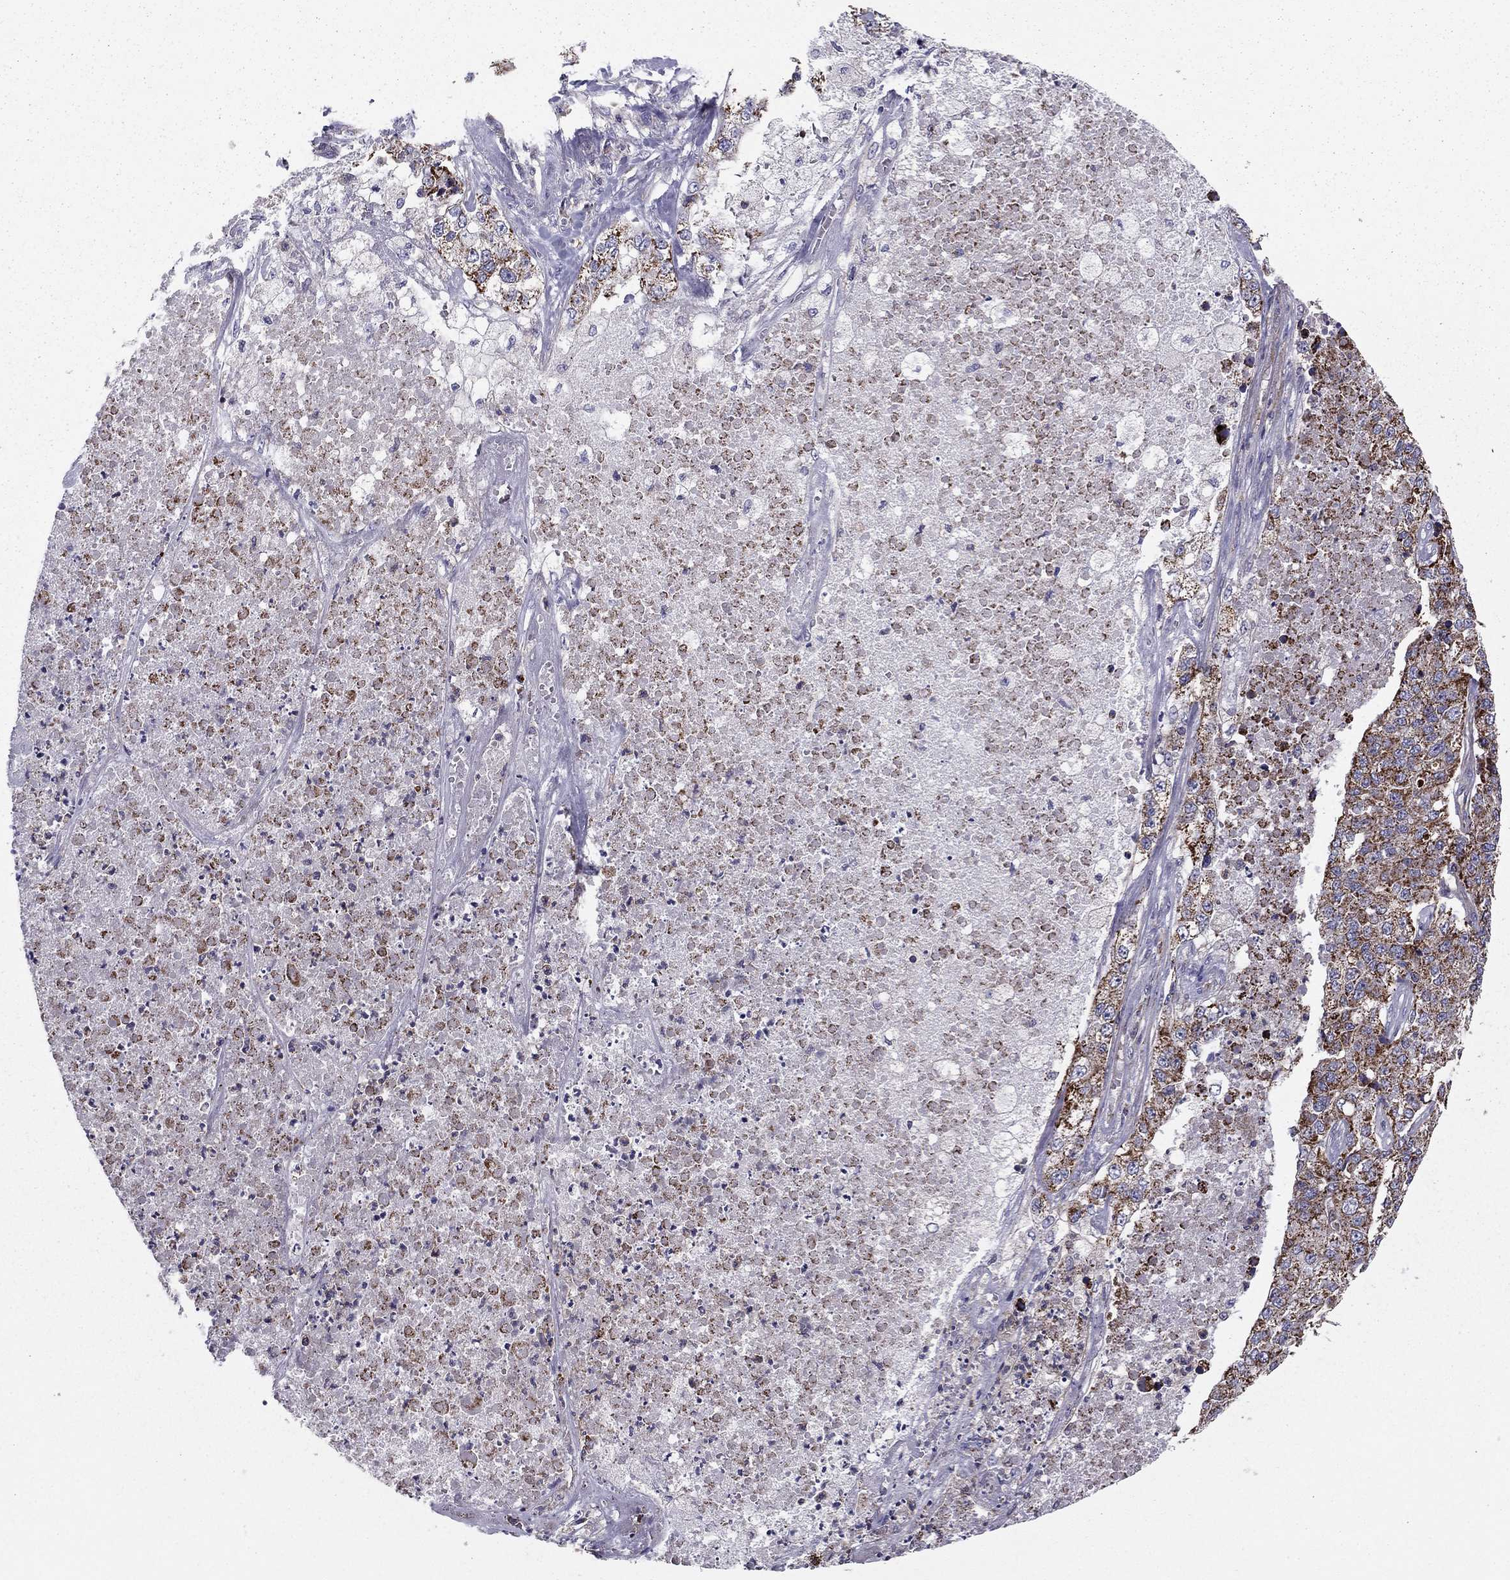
{"staining": {"intensity": "moderate", "quantity": "25%-75%", "location": "cytoplasmic/membranous"}, "tissue": "lung cancer", "cell_type": "Tumor cells", "image_type": "cancer", "snomed": [{"axis": "morphology", "description": "Adenocarcinoma, NOS"}, {"axis": "topography", "description": "Lung"}], "caption": "An image of human lung cancer (adenocarcinoma) stained for a protein shows moderate cytoplasmic/membranous brown staining in tumor cells. The staining is performed using DAB (3,3'-diaminobenzidine) brown chromogen to label protein expression. The nuclei are counter-stained blue using hematoxylin.", "gene": "ALG6", "patient": {"sex": "male", "age": 49}}